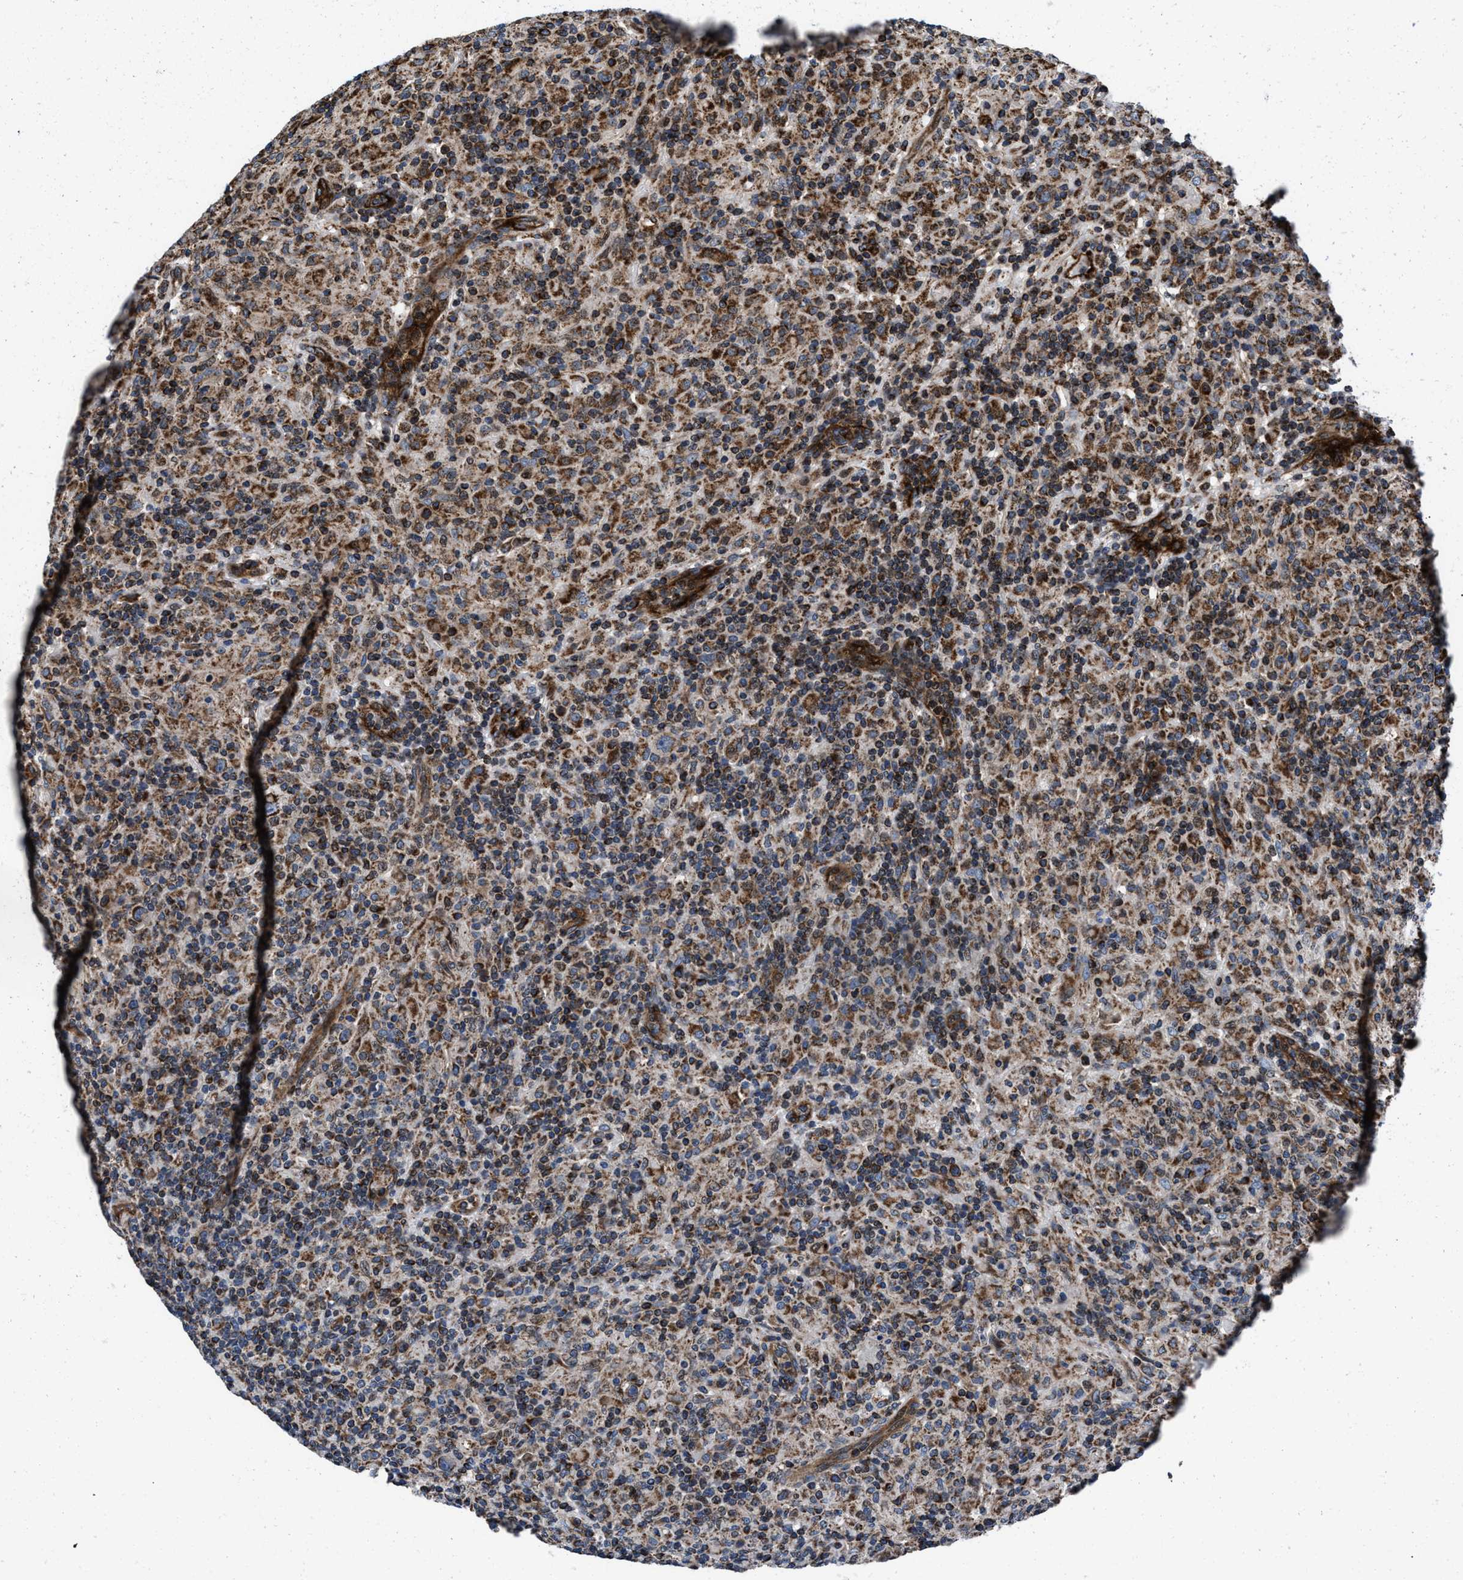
{"staining": {"intensity": "strong", "quantity": "25%-75%", "location": "cytoplasmic/membranous"}, "tissue": "lymphoma", "cell_type": "Tumor cells", "image_type": "cancer", "snomed": [{"axis": "morphology", "description": "Hodgkin's disease, NOS"}, {"axis": "topography", "description": "Lymph node"}], "caption": "A high-resolution photomicrograph shows immunohistochemistry staining of Hodgkin's disease, which demonstrates strong cytoplasmic/membranous positivity in about 25%-75% of tumor cells. The staining was performed using DAB to visualize the protein expression in brown, while the nuclei were stained in blue with hematoxylin (Magnification: 20x).", "gene": "PRR15L", "patient": {"sex": "male", "age": 70}}